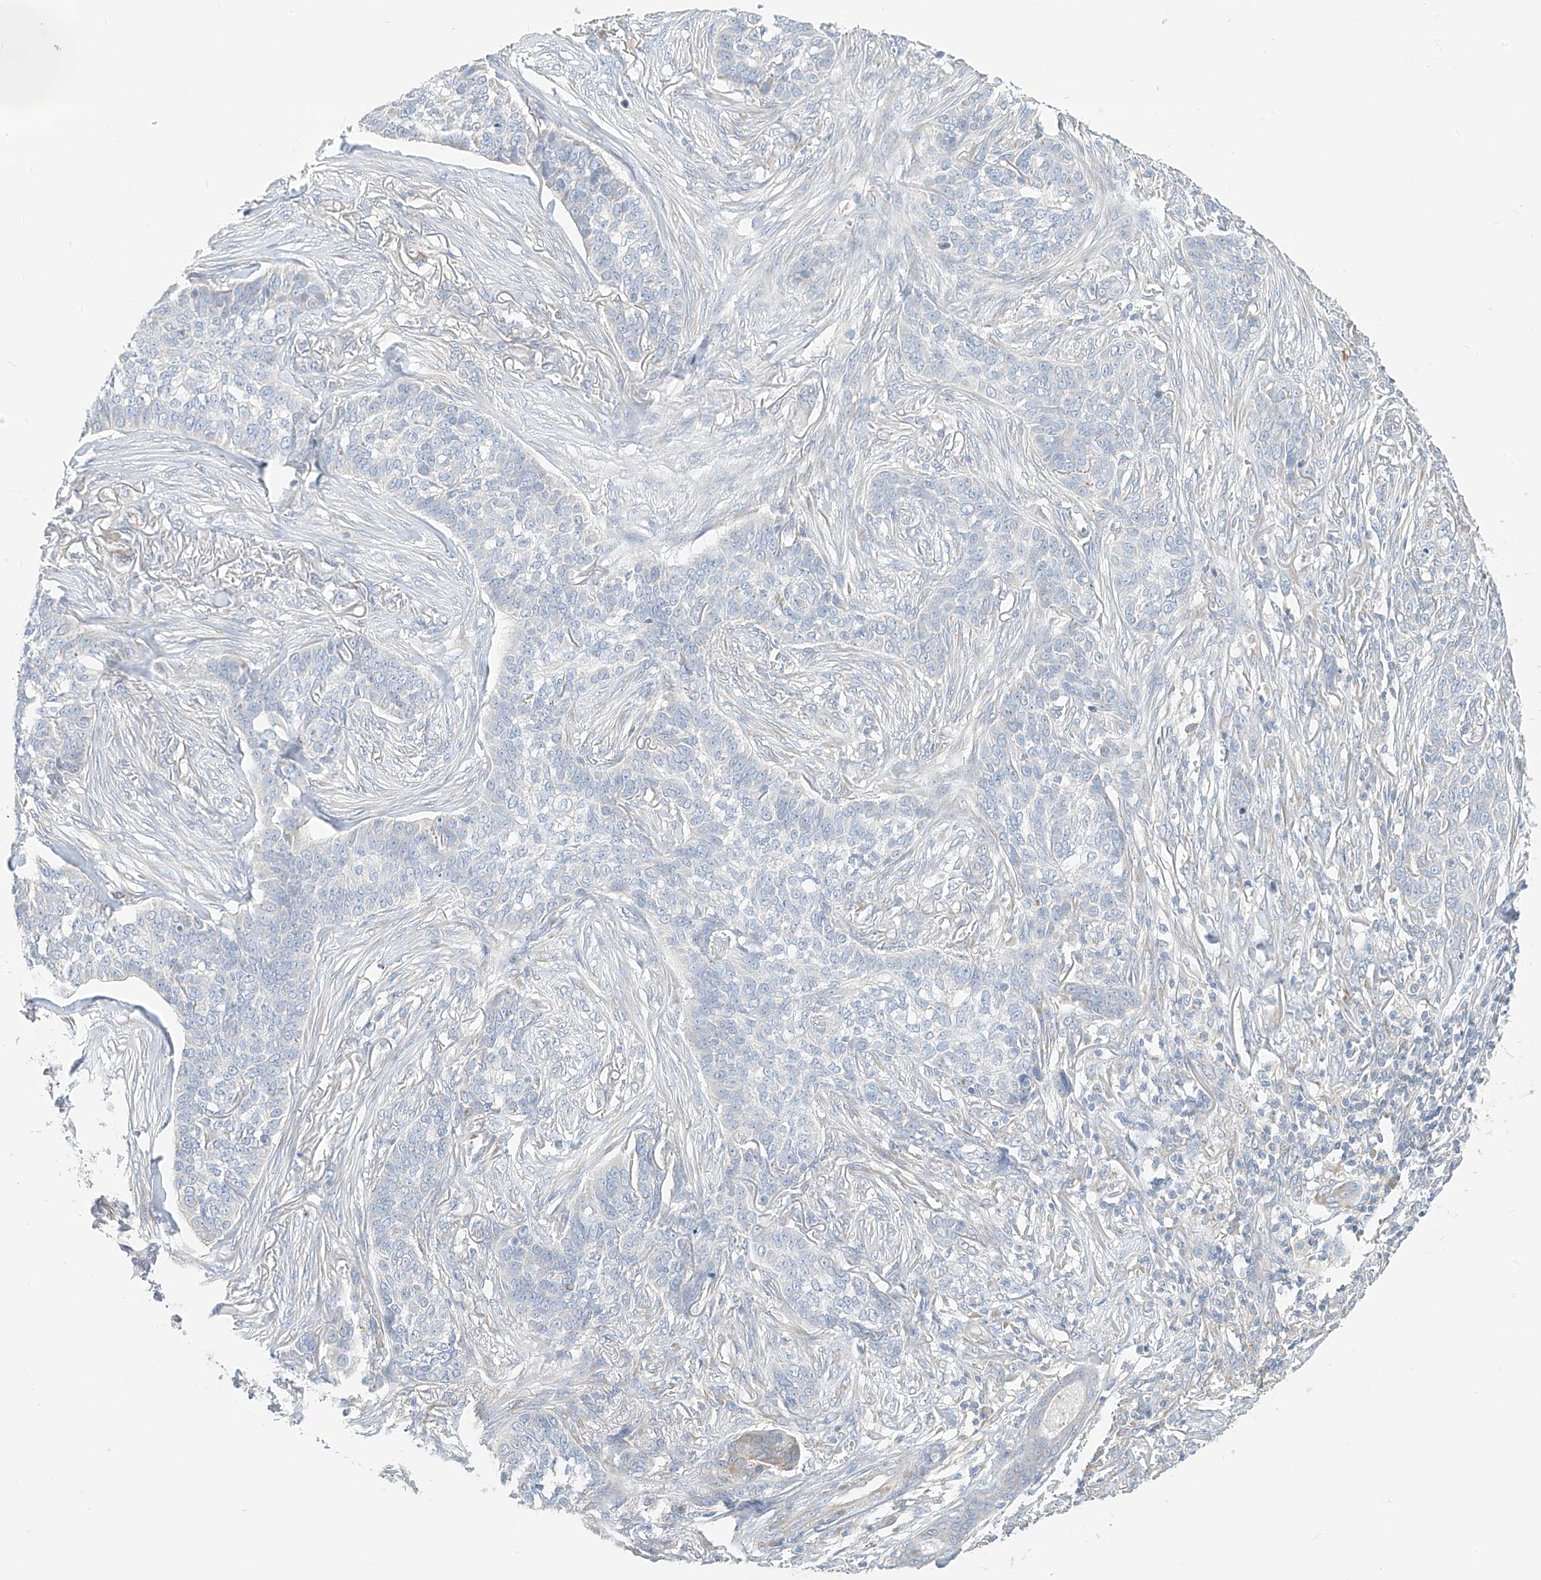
{"staining": {"intensity": "negative", "quantity": "none", "location": "none"}, "tissue": "skin cancer", "cell_type": "Tumor cells", "image_type": "cancer", "snomed": [{"axis": "morphology", "description": "Basal cell carcinoma"}, {"axis": "topography", "description": "Skin"}], "caption": "High magnification brightfield microscopy of skin cancer stained with DAB (3,3'-diaminobenzidine) (brown) and counterstained with hematoxylin (blue): tumor cells show no significant staining.", "gene": "RASA2", "patient": {"sex": "male", "age": 85}}